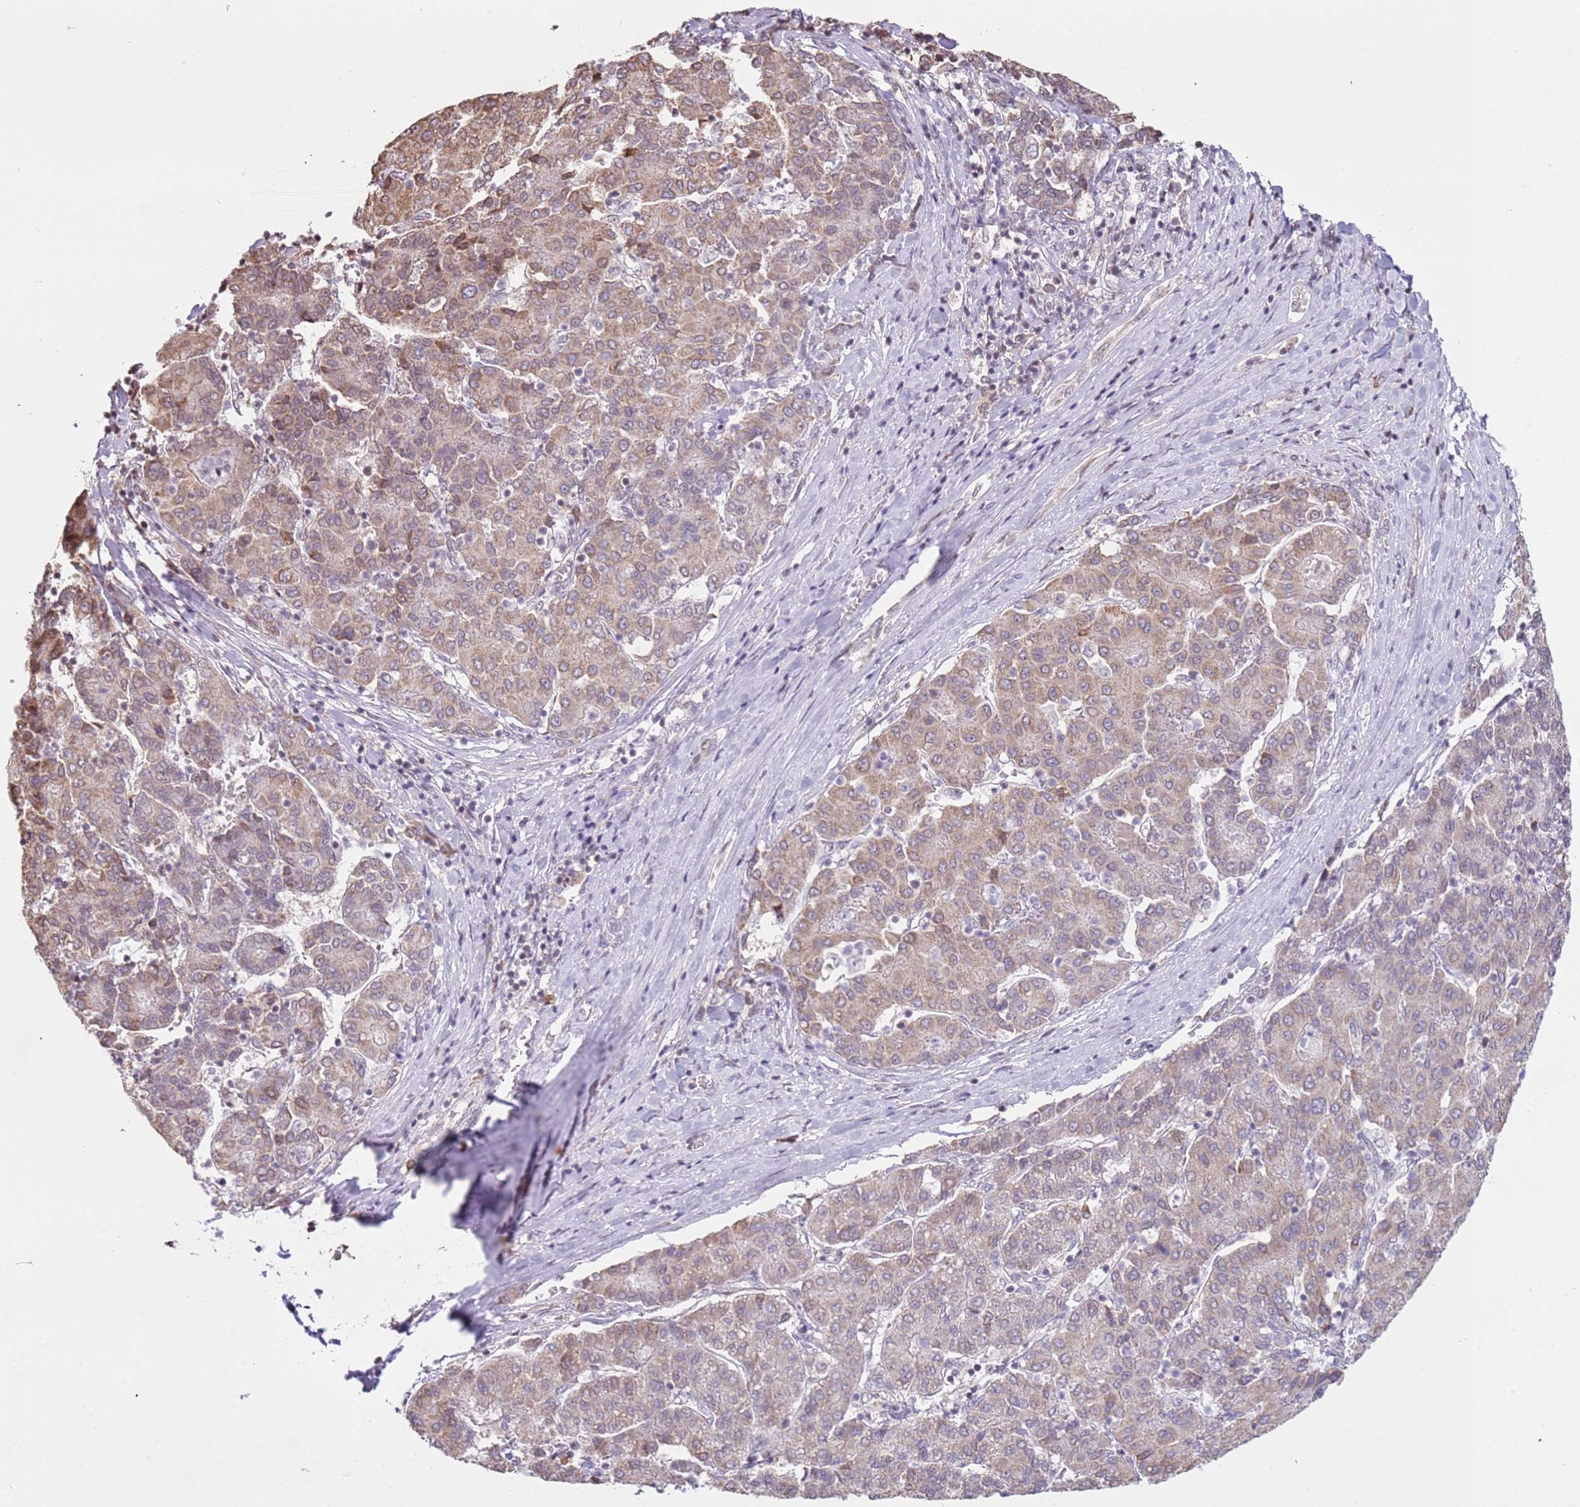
{"staining": {"intensity": "weak", "quantity": ">75%", "location": "cytoplasmic/membranous"}, "tissue": "liver cancer", "cell_type": "Tumor cells", "image_type": "cancer", "snomed": [{"axis": "morphology", "description": "Carcinoma, Hepatocellular, NOS"}, {"axis": "topography", "description": "Liver"}], "caption": "A micrograph of human liver cancer stained for a protein demonstrates weak cytoplasmic/membranous brown staining in tumor cells. The staining was performed using DAB to visualize the protein expression in brown, while the nuclei were stained in blue with hematoxylin (Magnification: 20x).", "gene": "SCAF1", "patient": {"sex": "male", "age": 65}}